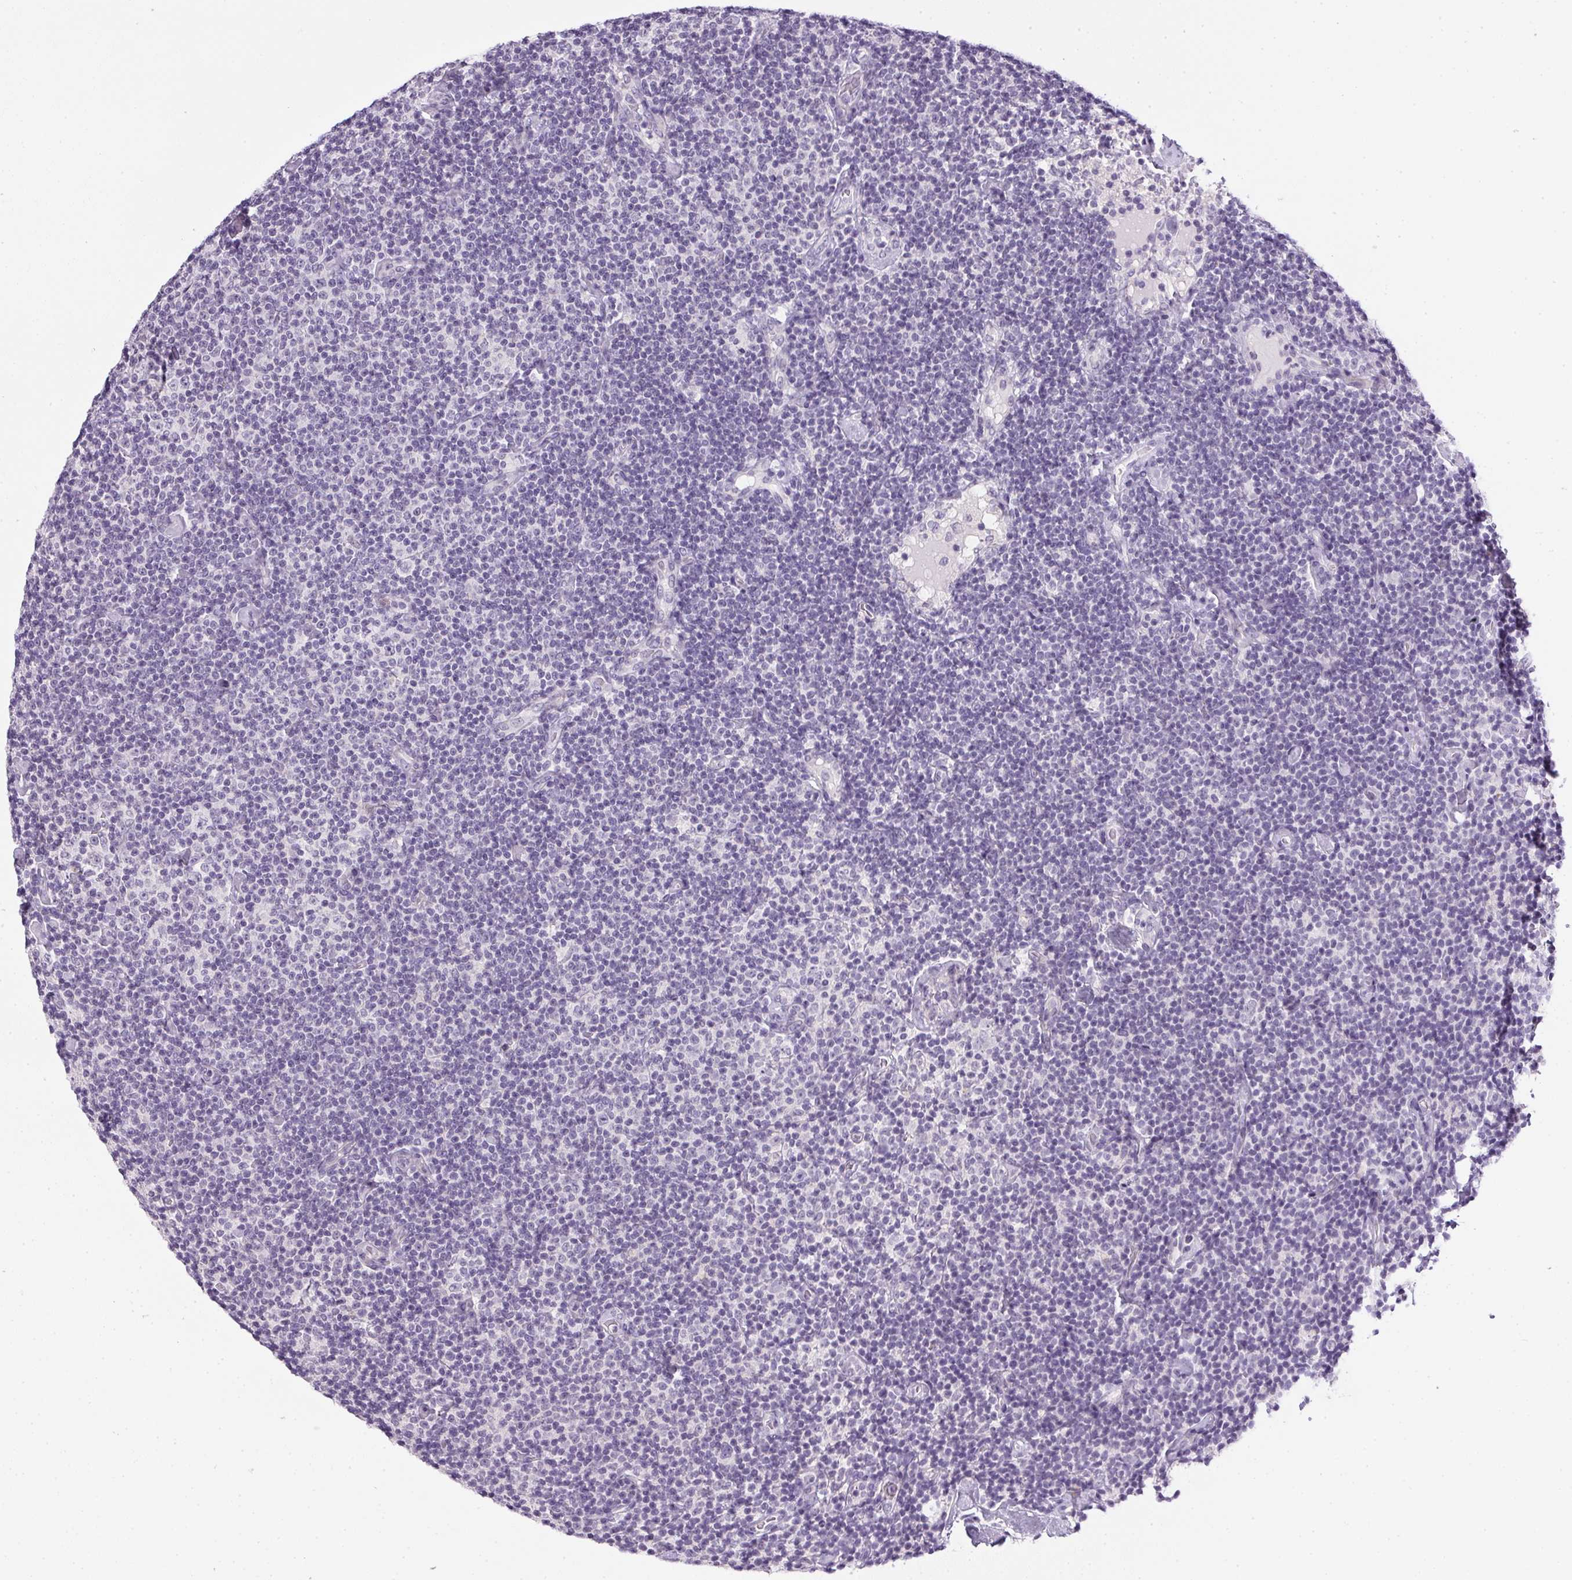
{"staining": {"intensity": "negative", "quantity": "none", "location": "none"}, "tissue": "lymphoma", "cell_type": "Tumor cells", "image_type": "cancer", "snomed": [{"axis": "morphology", "description": "Malignant lymphoma, non-Hodgkin's type, Low grade"}, {"axis": "topography", "description": "Lymph node"}], "caption": "Histopathology image shows no protein expression in tumor cells of lymphoma tissue.", "gene": "GSDMC", "patient": {"sex": "male", "age": 81}}